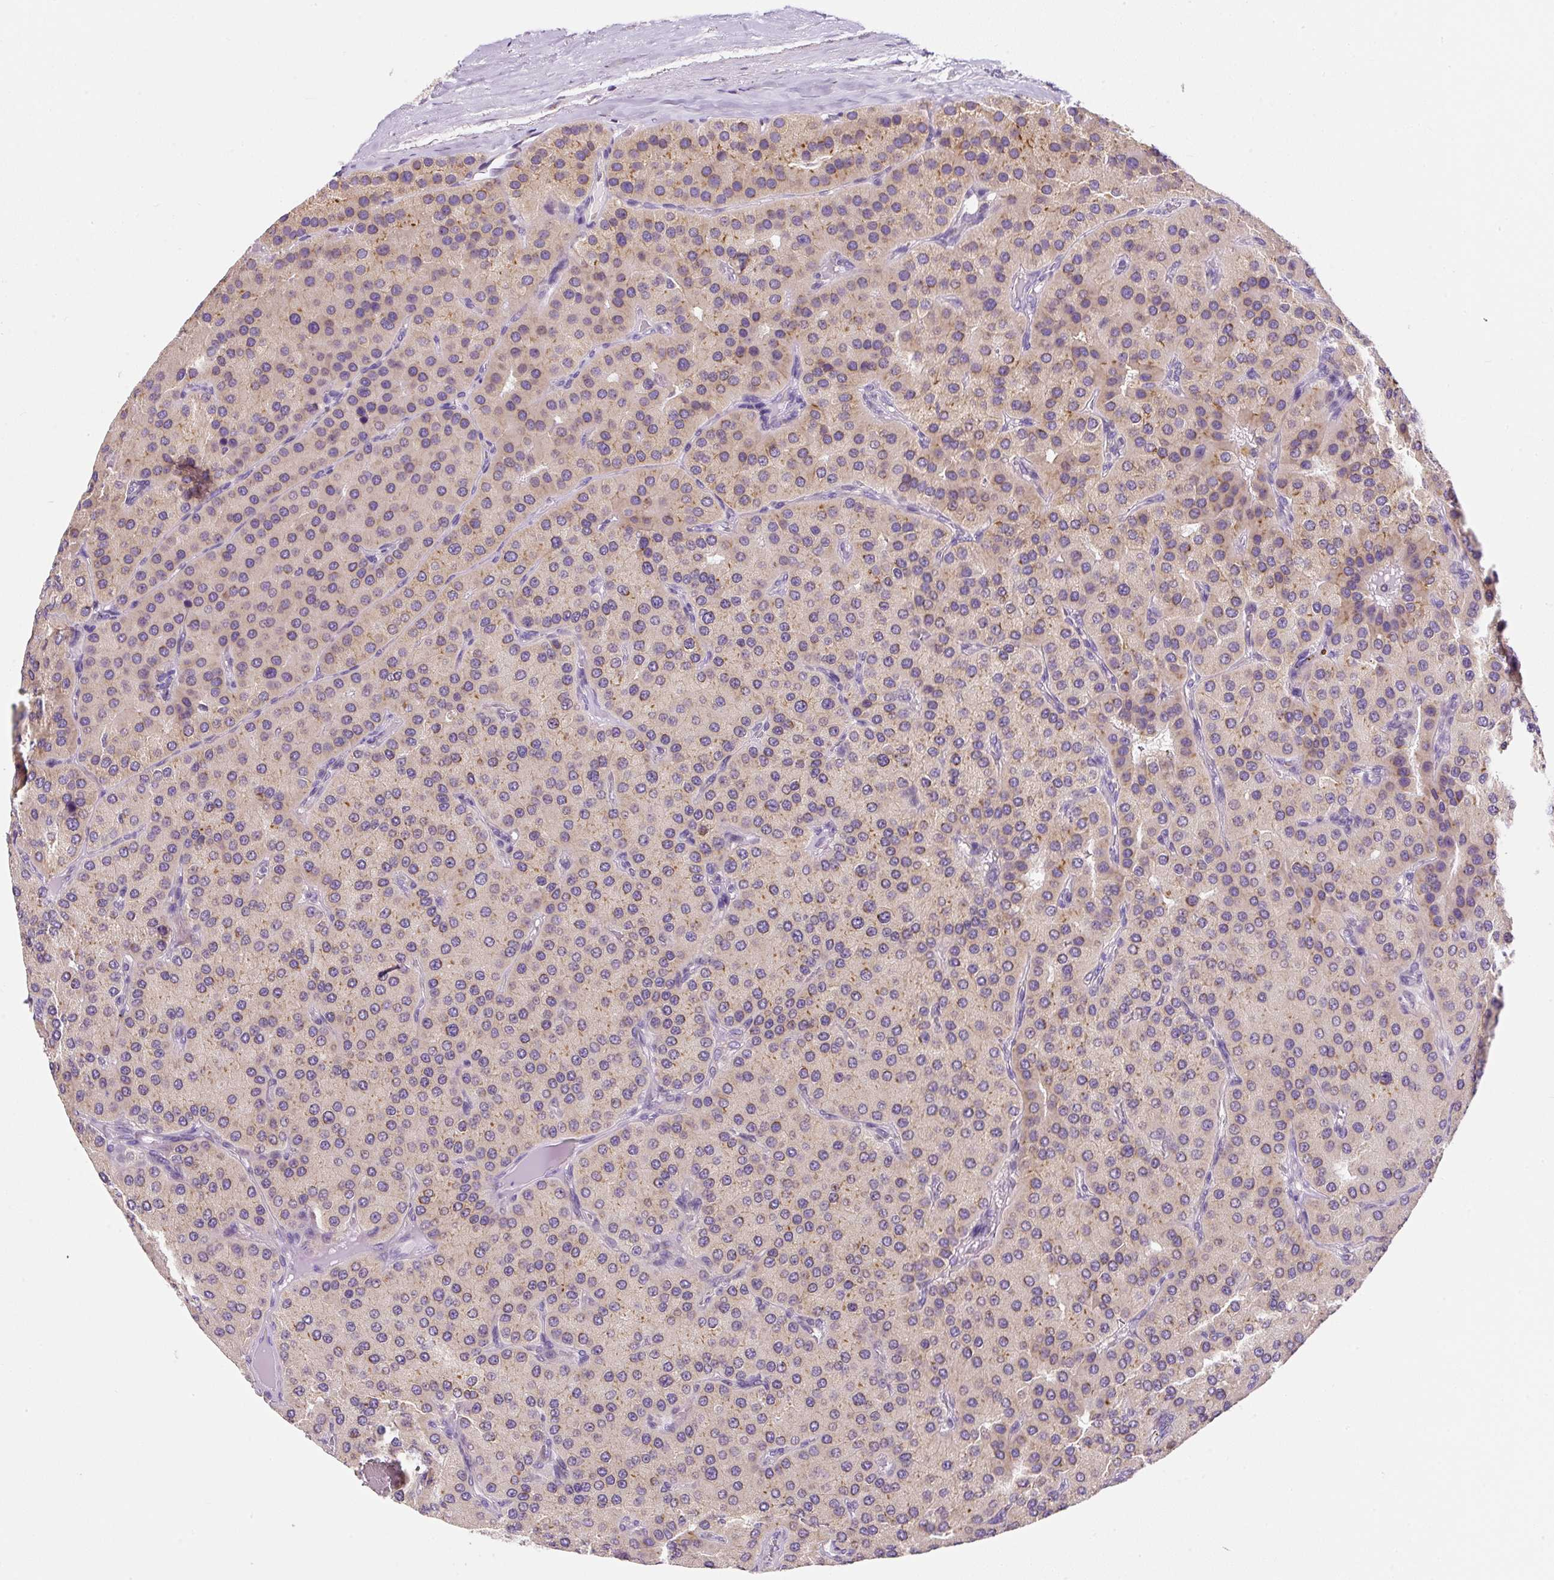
{"staining": {"intensity": "weak", "quantity": ">75%", "location": "cytoplasmic/membranous"}, "tissue": "parathyroid gland", "cell_type": "Glandular cells", "image_type": "normal", "snomed": [{"axis": "morphology", "description": "Normal tissue, NOS"}, {"axis": "morphology", "description": "Adenoma, NOS"}, {"axis": "topography", "description": "Parathyroid gland"}], "caption": "A high-resolution photomicrograph shows immunohistochemistry (IHC) staining of benign parathyroid gland, which demonstrates weak cytoplasmic/membranous staining in about >75% of glandular cells. (Brightfield microscopy of DAB IHC at high magnification).", "gene": "DDOST", "patient": {"sex": "female", "age": 86}}